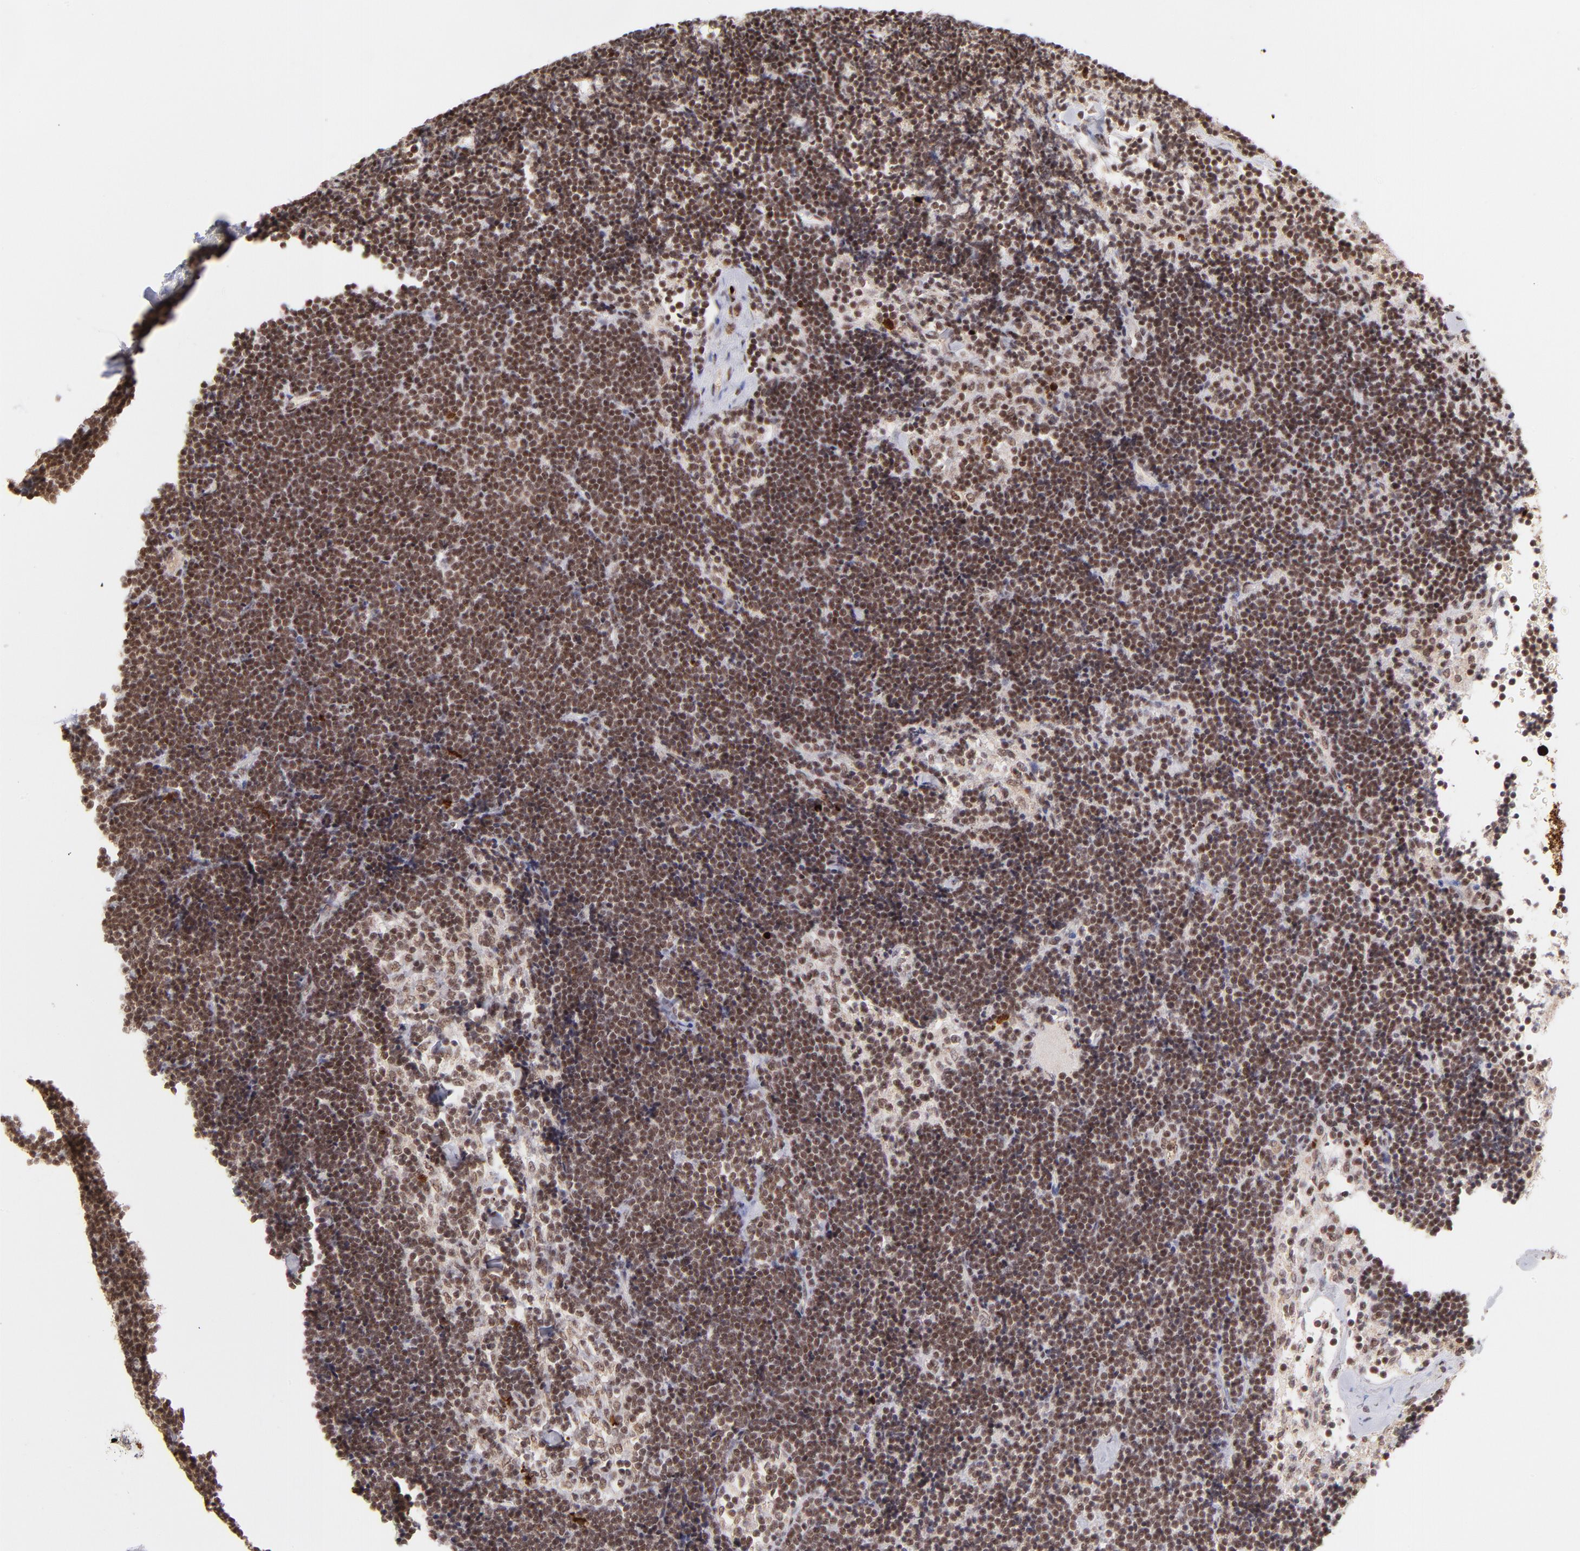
{"staining": {"intensity": "moderate", "quantity": ">75%", "location": "nuclear"}, "tissue": "lymph node", "cell_type": "Non-germinal center cells", "image_type": "normal", "snomed": [{"axis": "morphology", "description": "Normal tissue, NOS"}, {"axis": "topography", "description": "Lymph node"}], "caption": "A medium amount of moderate nuclear expression is seen in approximately >75% of non-germinal center cells in benign lymph node. Using DAB (brown) and hematoxylin (blue) stains, captured at high magnification using brightfield microscopy.", "gene": "ZFX", "patient": {"sex": "male", "age": 63}}